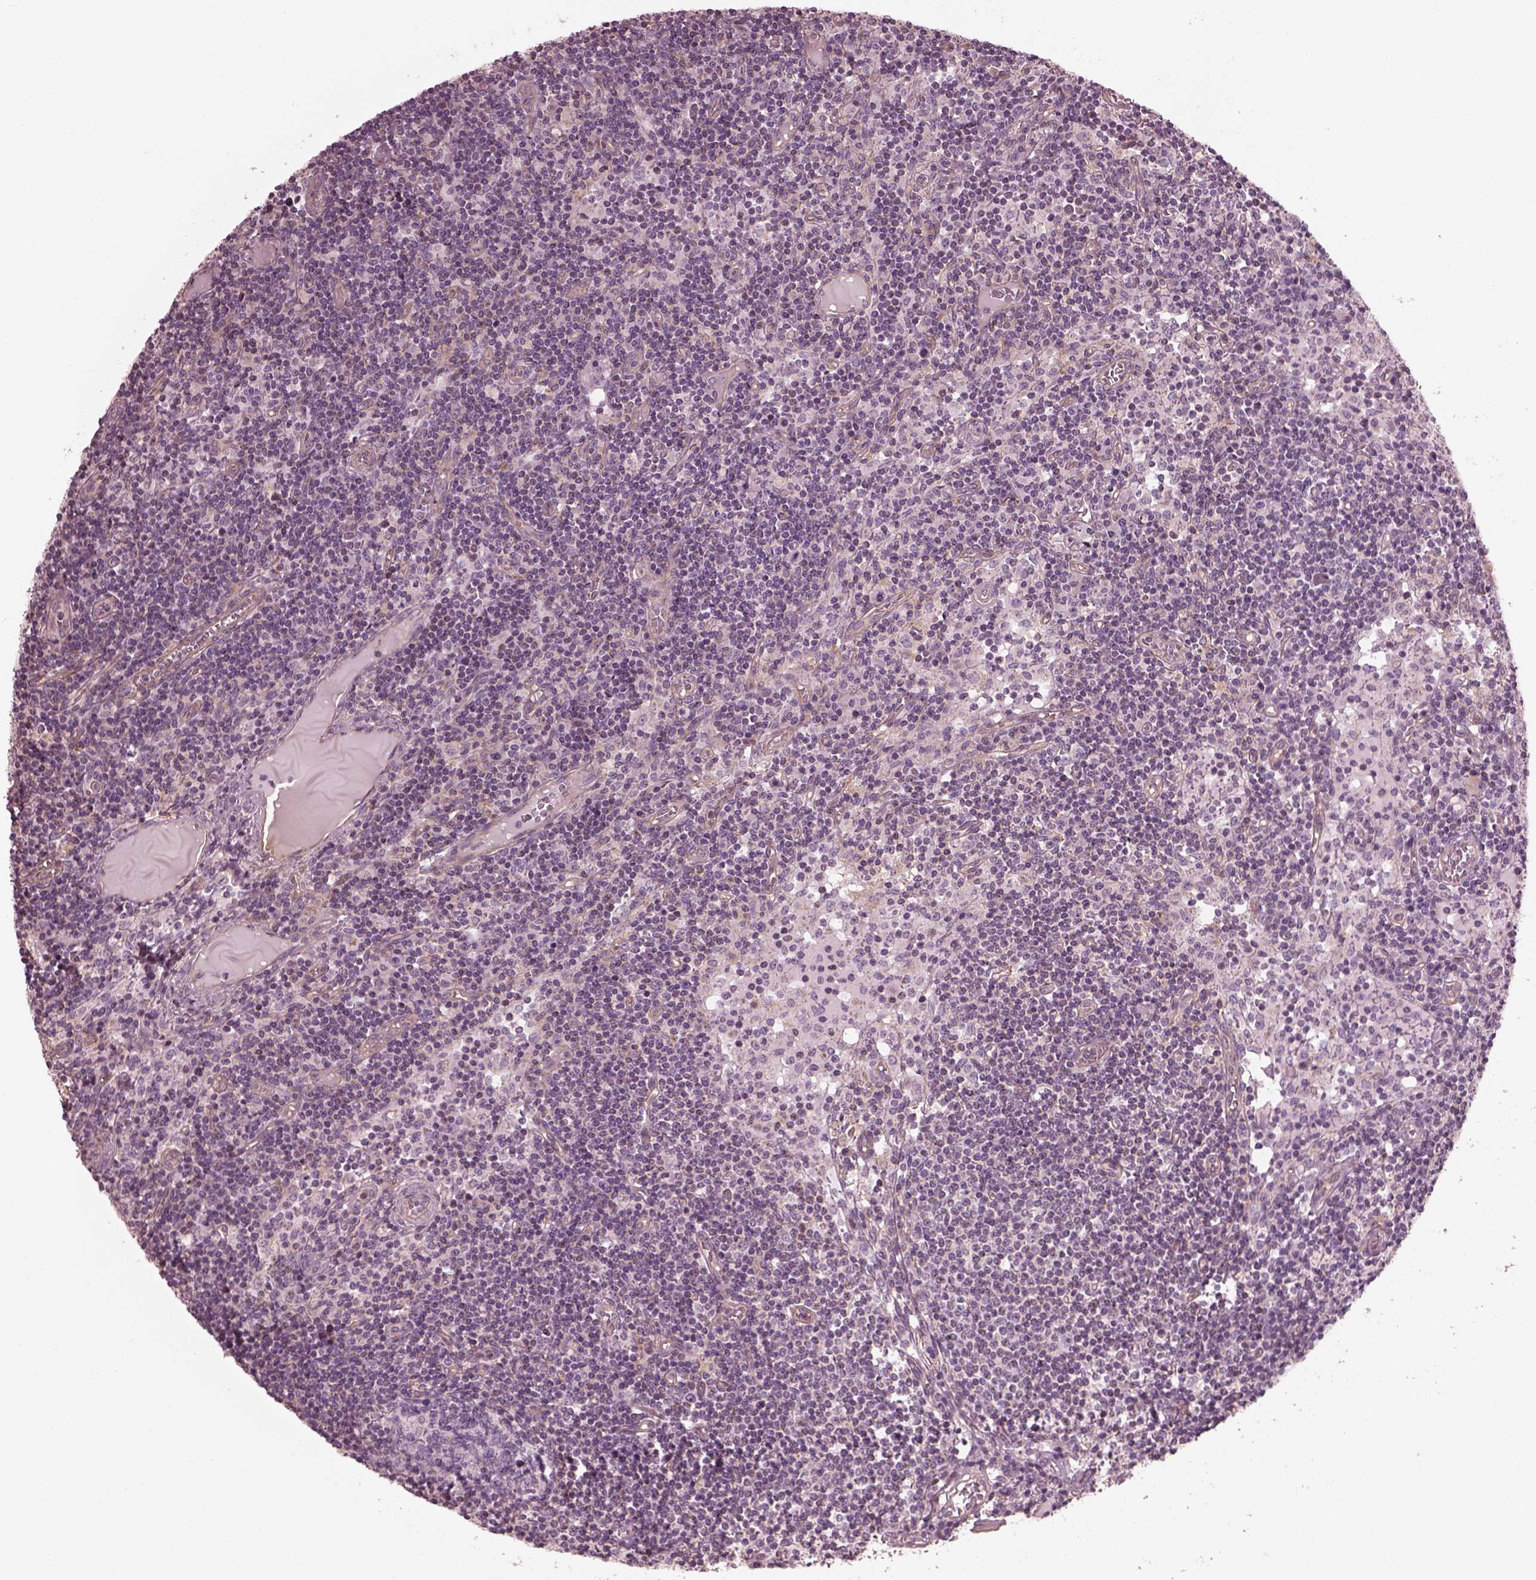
{"staining": {"intensity": "negative", "quantity": "none", "location": "none"}, "tissue": "lymph node", "cell_type": "Germinal center cells", "image_type": "normal", "snomed": [{"axis": "morphology", "description": "Normal tissue, NOS"}, {"axis": "topography", "description": "Lymph node"}], "caption": "DAB (3,3'-diaminobenzidine) immunohistochemical staining of unremarkable lymph node exhibits no significant expression in germinal center cells. (DAB IHC, high magnification).", "gene": "ELAPOR1", "patient": {"sex": "female", "age": 72}}